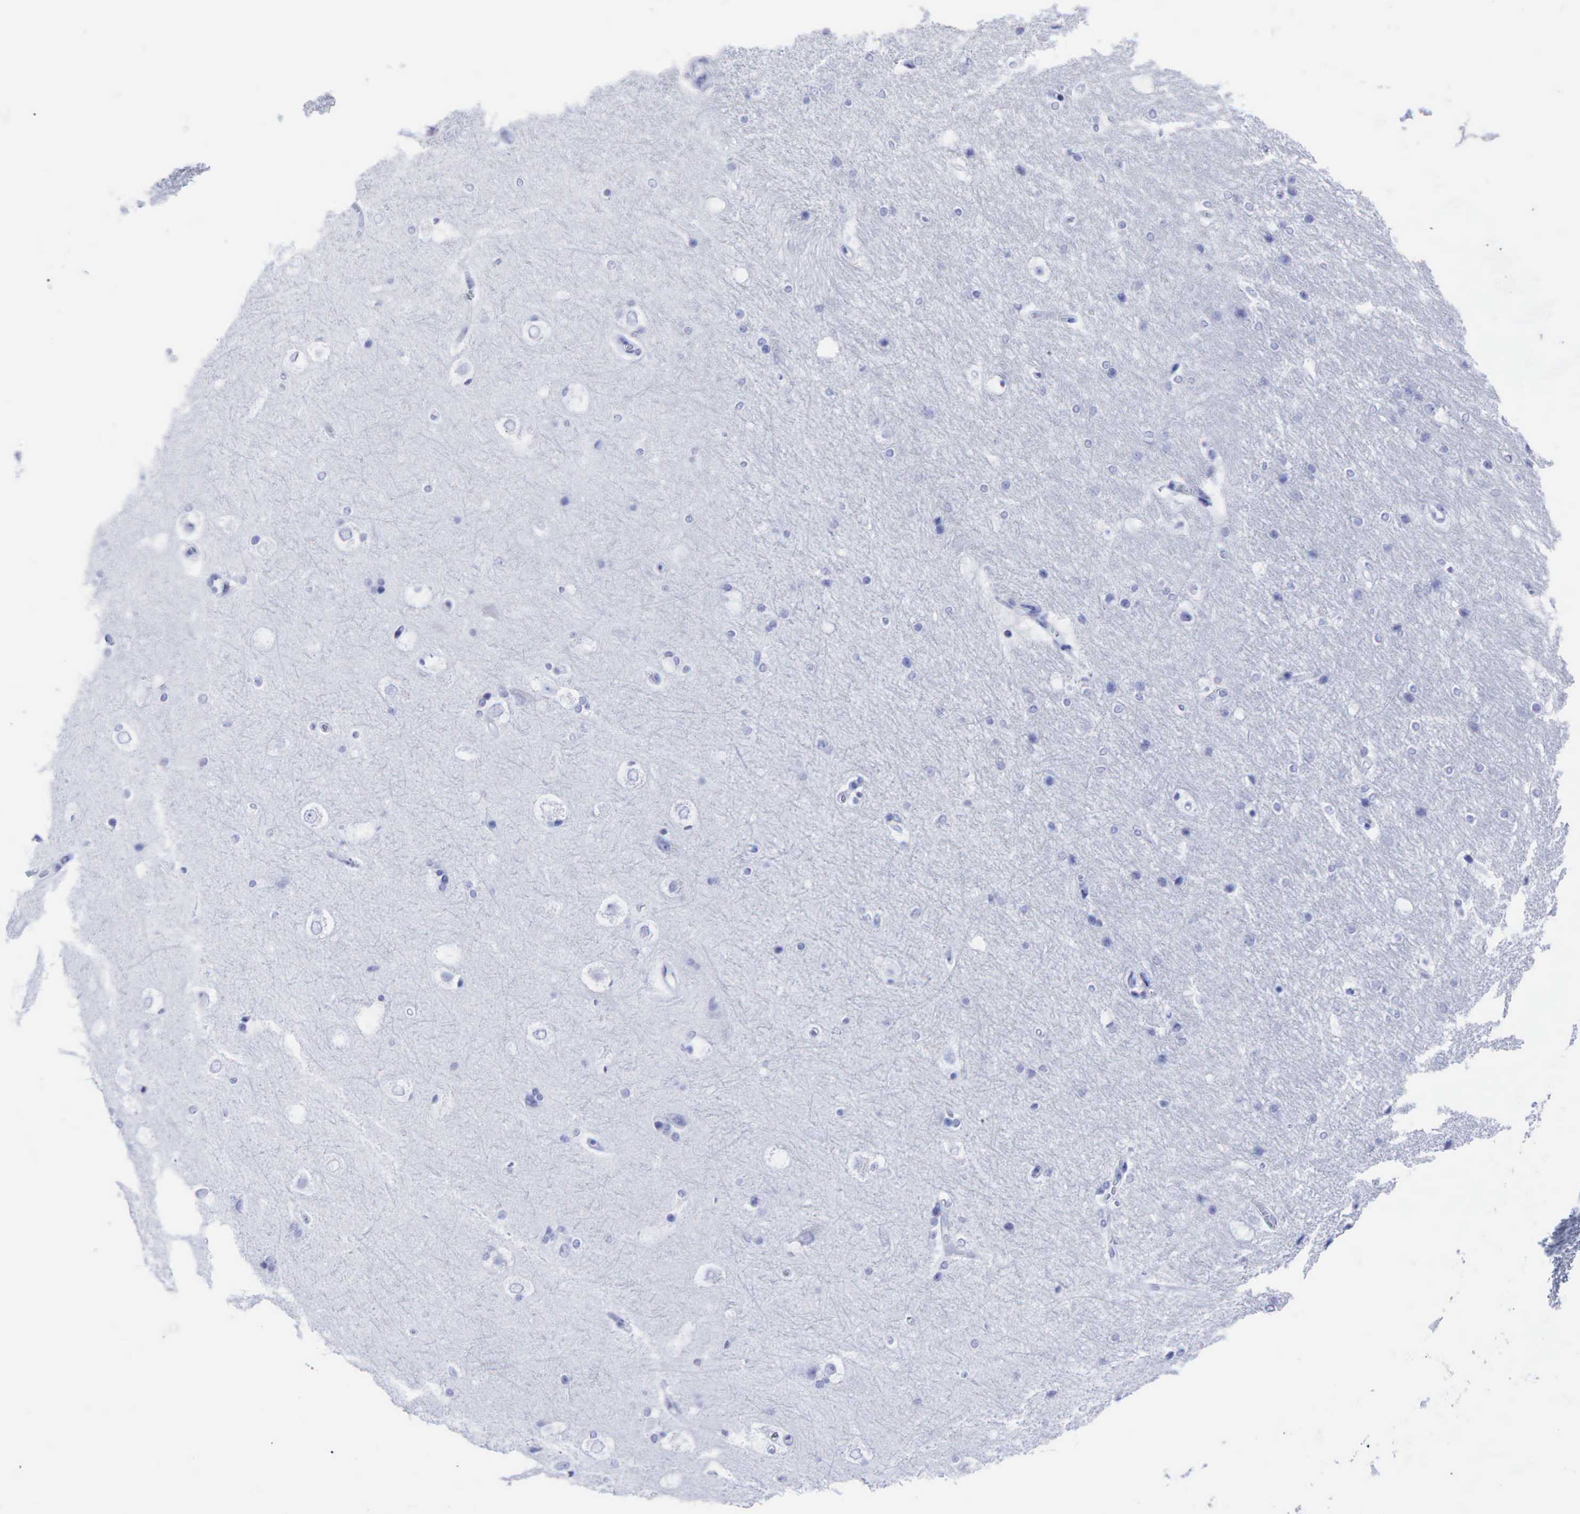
{"staining": {"intensity": "negative", "quantity": "none", "location": "none"}, "tissue": "hippocampus", "cell_type": "Glial cells", "image_type": "normal", "snomed": [{"axis": "morphology", "description": "Normal tissue, NOS"}, {"axis": "topography", "description": "Hippocampus"}], "caption": "Hippocampus stained for a protein using immunohistochemistry (IHC) exhibits no expression glial cells.", "gene": "CEACAM5", "patient": {"sex": "female", "age": 19}}